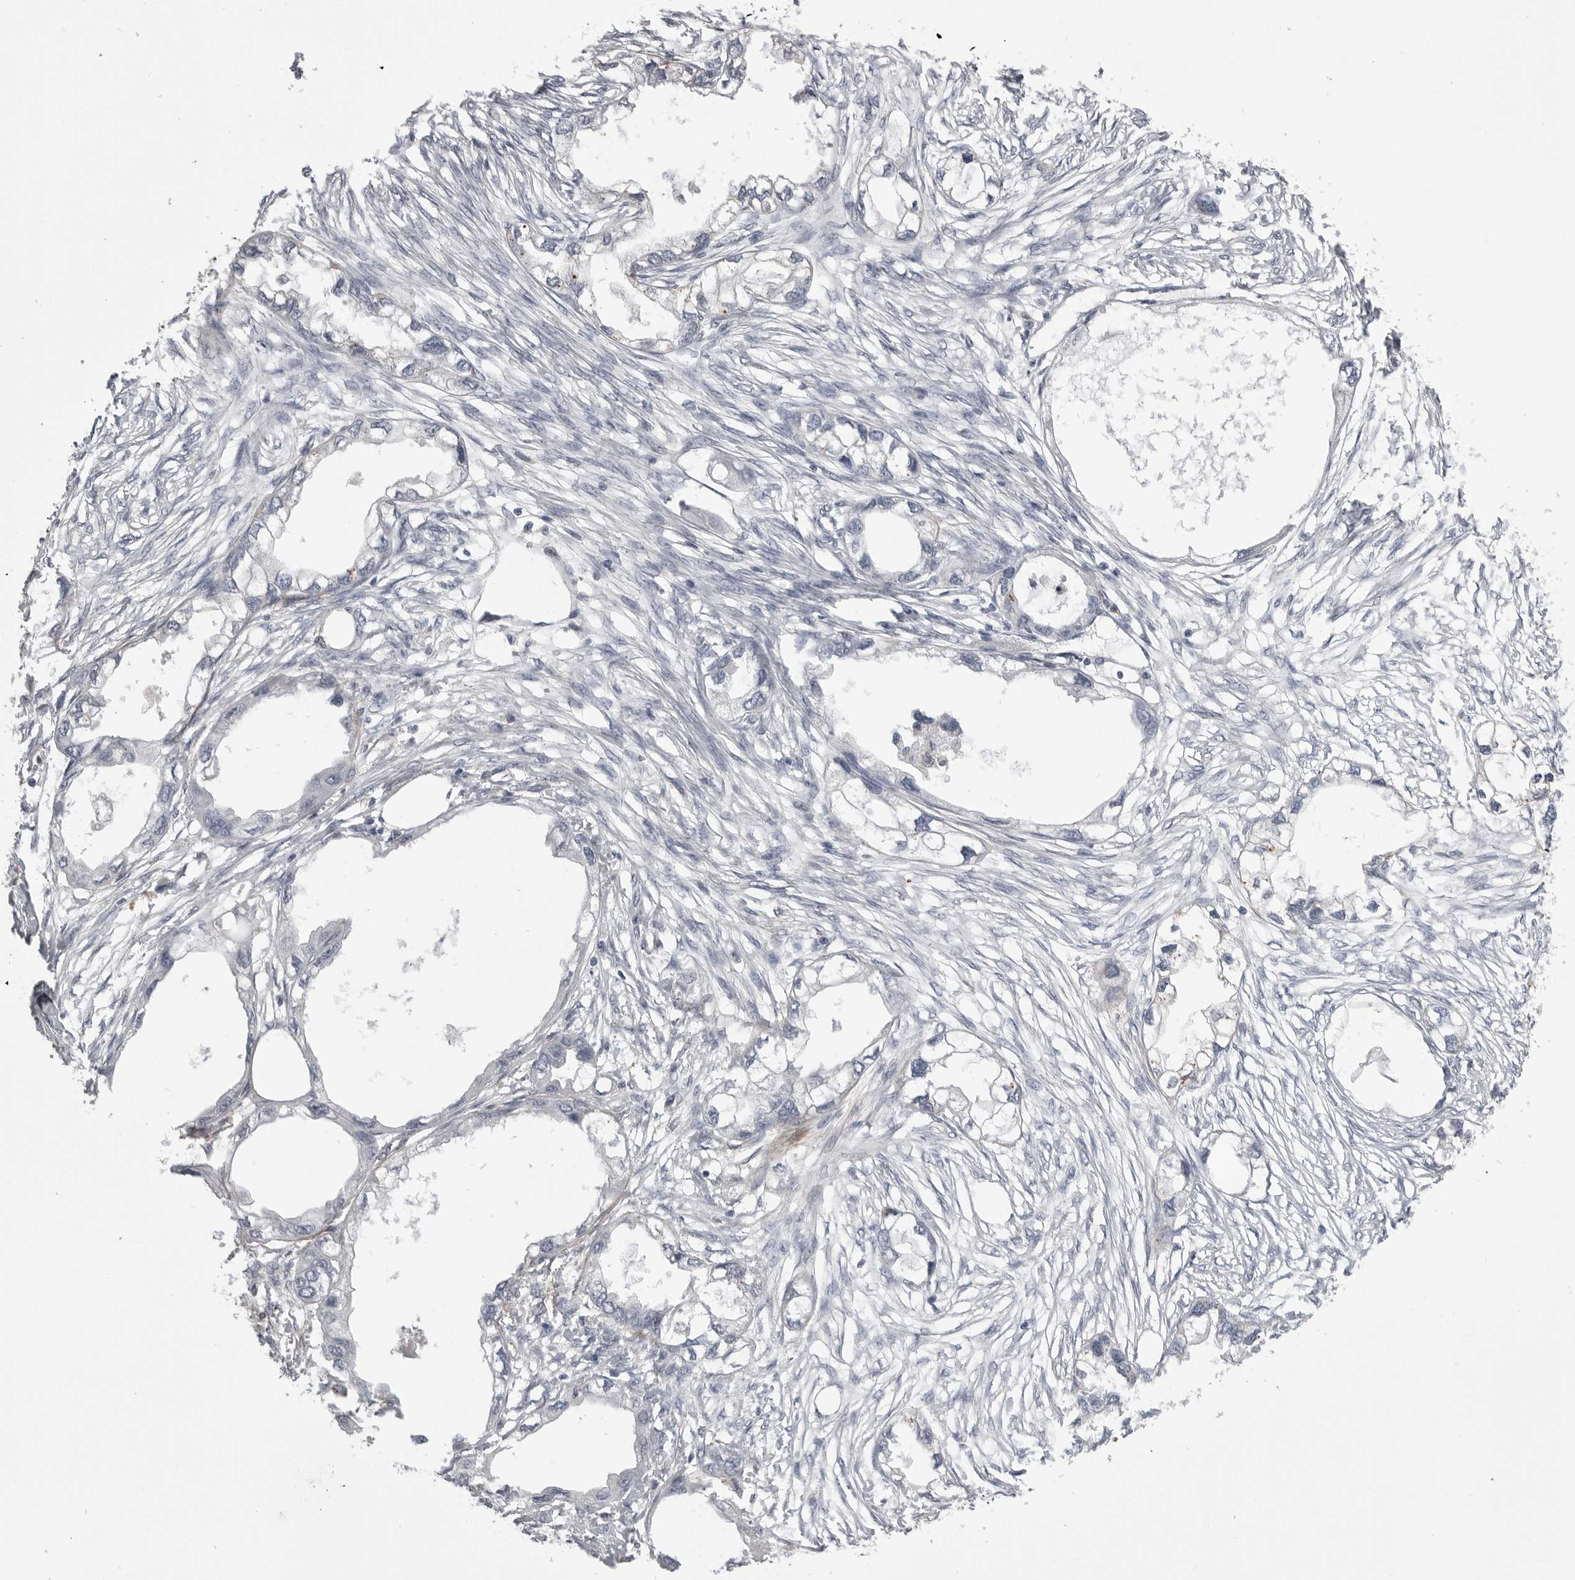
{"staining": {"intensity": "negative", "quantity": "none", "location": "none"}, "tissue": "endometrial cancer", "cell_type": "Tumor cells", "image_type": "cancer", "snomed": [{"axis": "morphology", "description": "Adenocarcinoma, NOS"}, {"axis": "morphology", "description": "Adenocarcinoma, metastatic, NOS"}, {"axis": "topography", "description": "Adipose tissue"}, {"axis": "topography", "description": "Endometrium"}], "caption": "Tumor cells are negative for brown protein staining in endometrial cancer (metastatic adenocarcinoma).", "gene": "AOC3", "patient": {"sex": "female", "age": 67}}